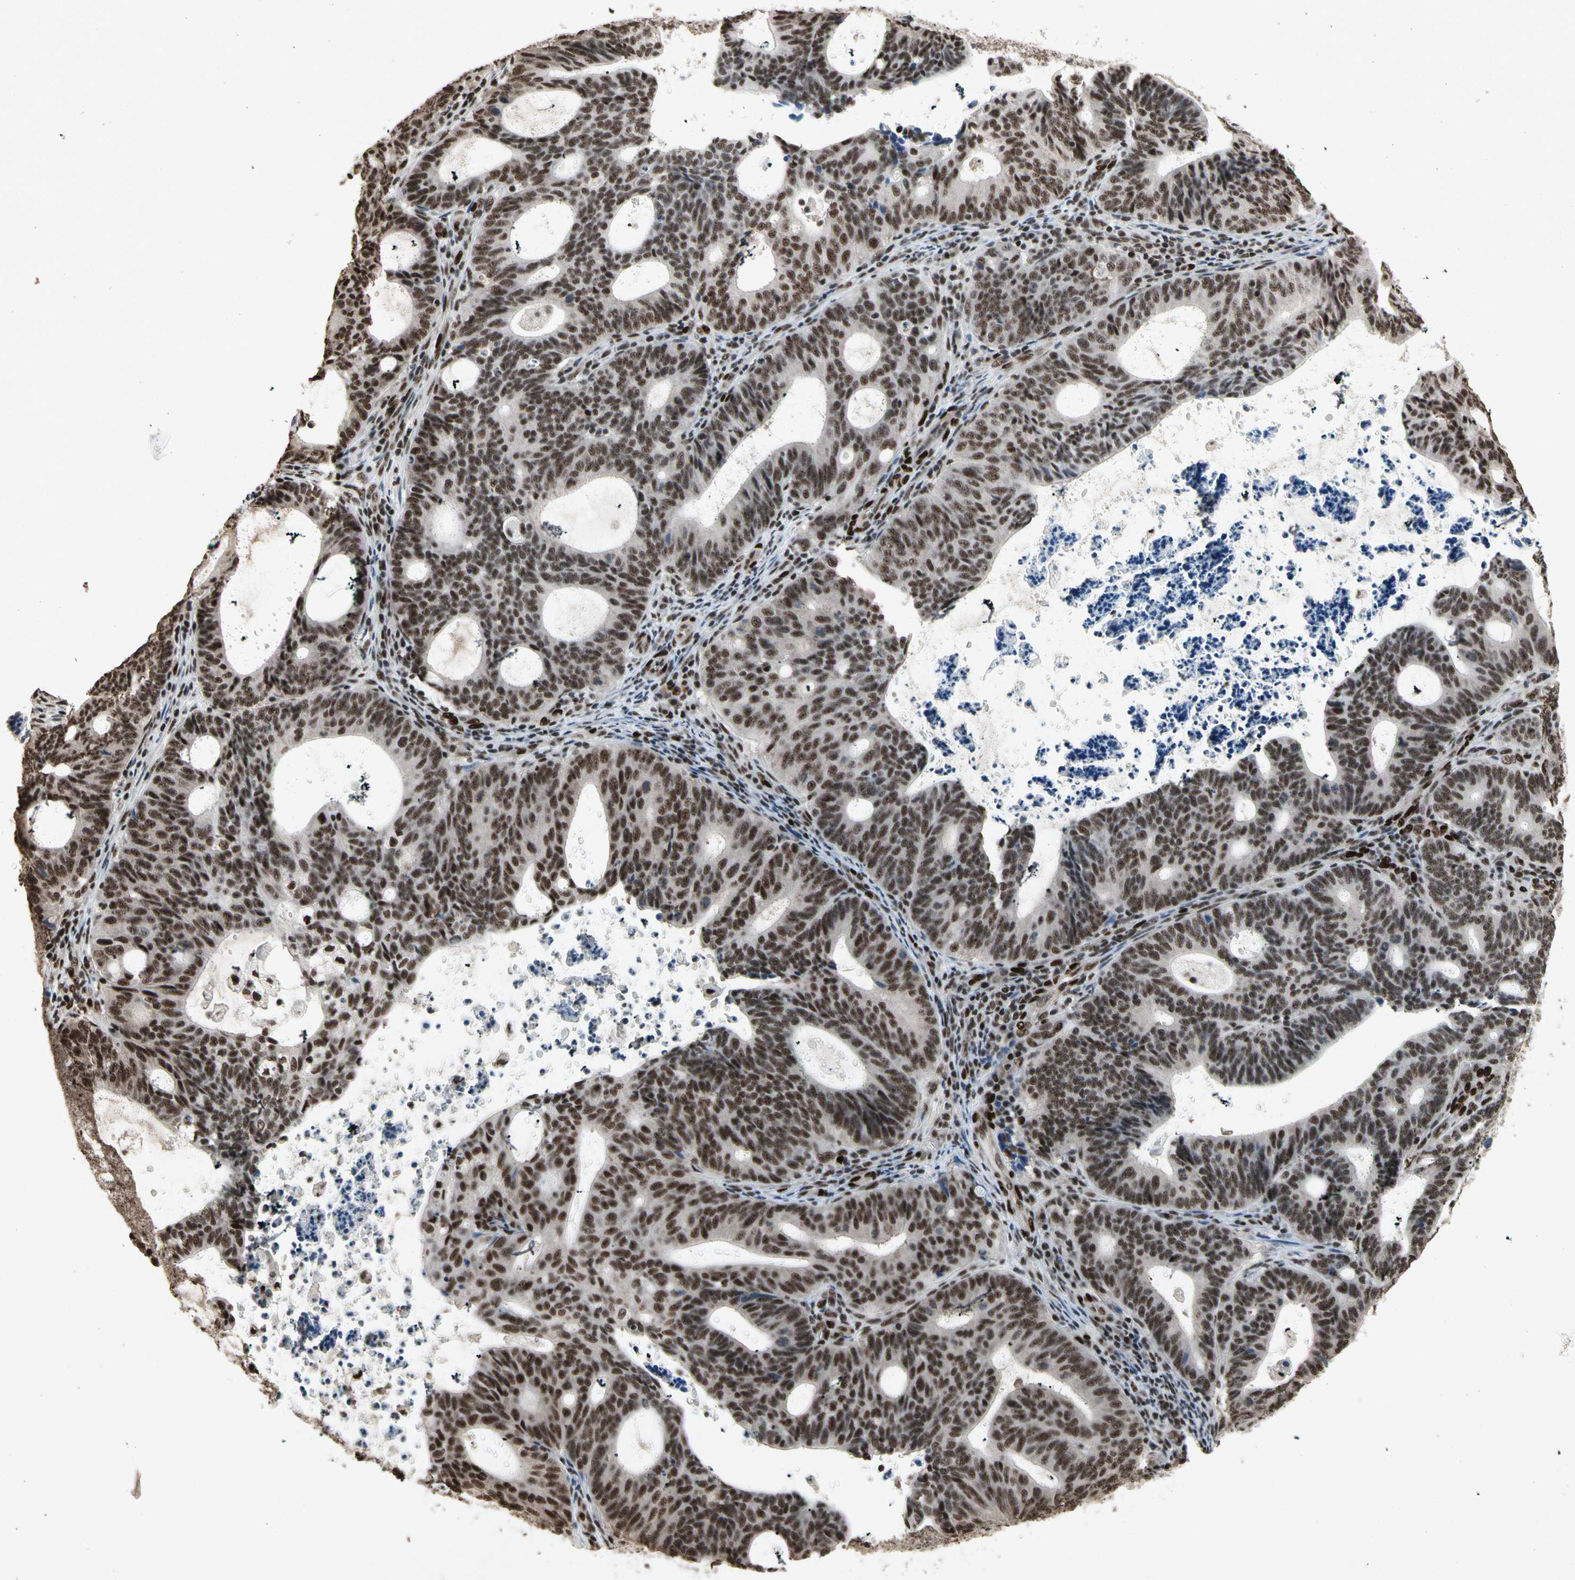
{"staining": {"intensity": "strong", "quantity": ">75%", "location": "nuclear"}, "tissue": "endometrial cancer", "cell_type": "Tumor cells", "image_type": "cancer", "snomed": [{"axis": "morphology", "description": "Adenocarcinoma, NOS"}, {"axis": "topography", "description": "Uterus"}], "caption": "Immunohistochemistry (IHC) (DAB (3,3'-diaminobenzidine)) staining of human endometrial adenocarcinoma reveals strong nuclear protein expression in approximately >75% of tumor cells. (Stains: DAB in brown, nuclei in blue, Microscopy: brightfield microscopy at high magnification).", "gene": "TBX2", "patient": {"sex": "female", "age": 83}}